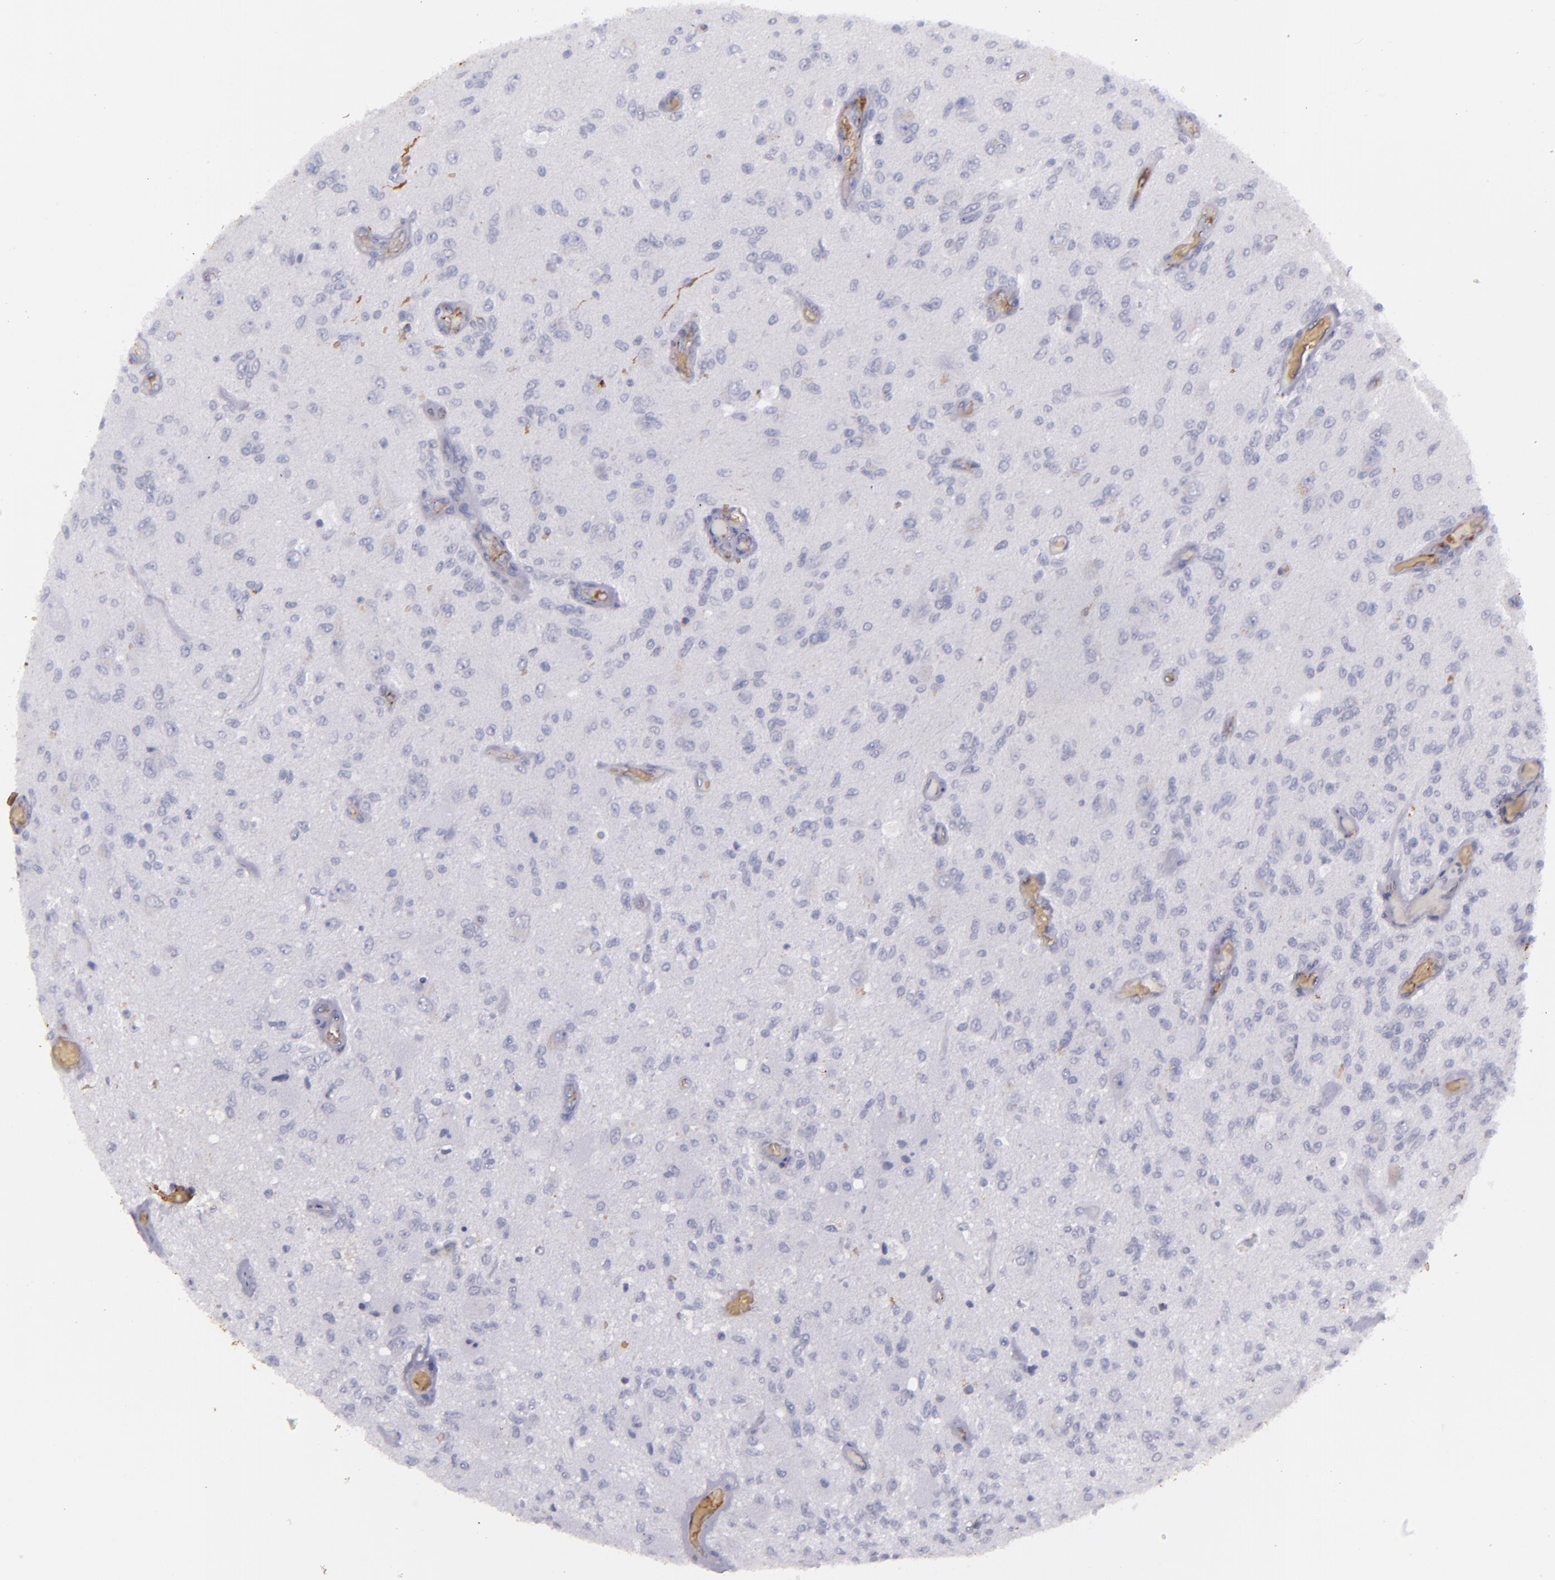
{"staining": {"intensity": "negative", "quantity": "none", "location": "none"}, "tissue": "glioma", "cell_type": "Tumor cells", "image_type": "cancer", "snomed": [{"axis": "morphology", "description": "Normal tissue, NOS"}, {"axis": "morphology", "description": "Glioma, malignant, High grade"}, {"axis": "topography", "description": "Cerebral cortex"}], "caption": "This histopathology image is of malignant high-grade glioma stained with immunohistochemistry (IHC) to label a protein in brown with the nuclei are counter-stained blue. There is no expression in tumor cells.", "gene": "ACE", "patient": {"sex": "male", "age": 77}}